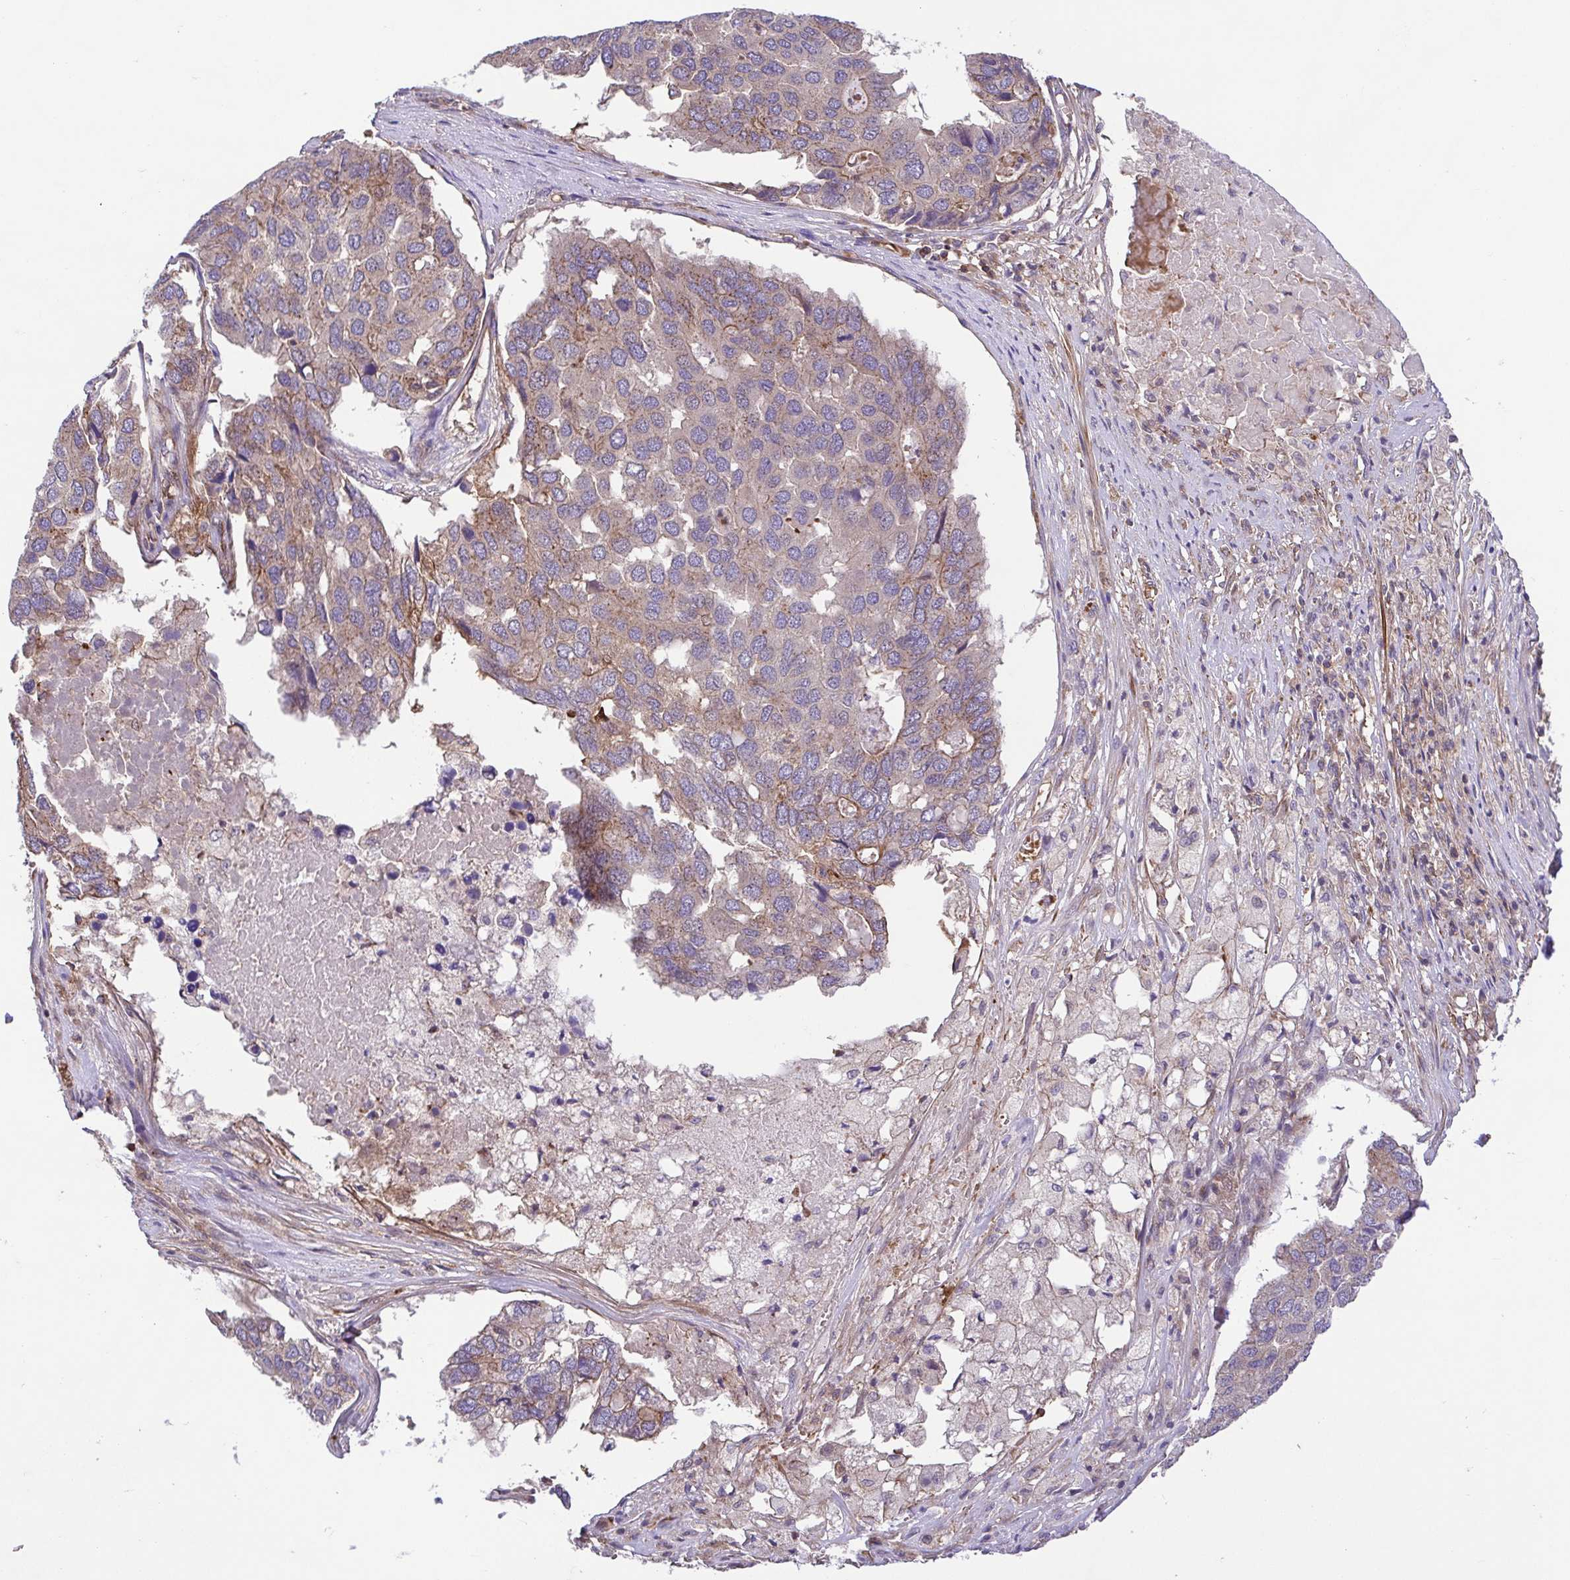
{"staining": {"intensity": "weak", "quantity": "<25%", "location": "cytoplasmic/membranous"}, "tissue": "pancreatic cancer", "cell_type": "Tumor cells", "image_type": "cancer", "snomed": [{"axis": "morphology", "description": "Adenocarcinoma, NOS"}, {"axis": "topography", "description": "Pancreas"}], "caption": "There is no significant positivity in tumor cells of adenocarcinoma (pancreatic).", "gene": "IDE", "patient": {"sex": "male", "age": 50}}